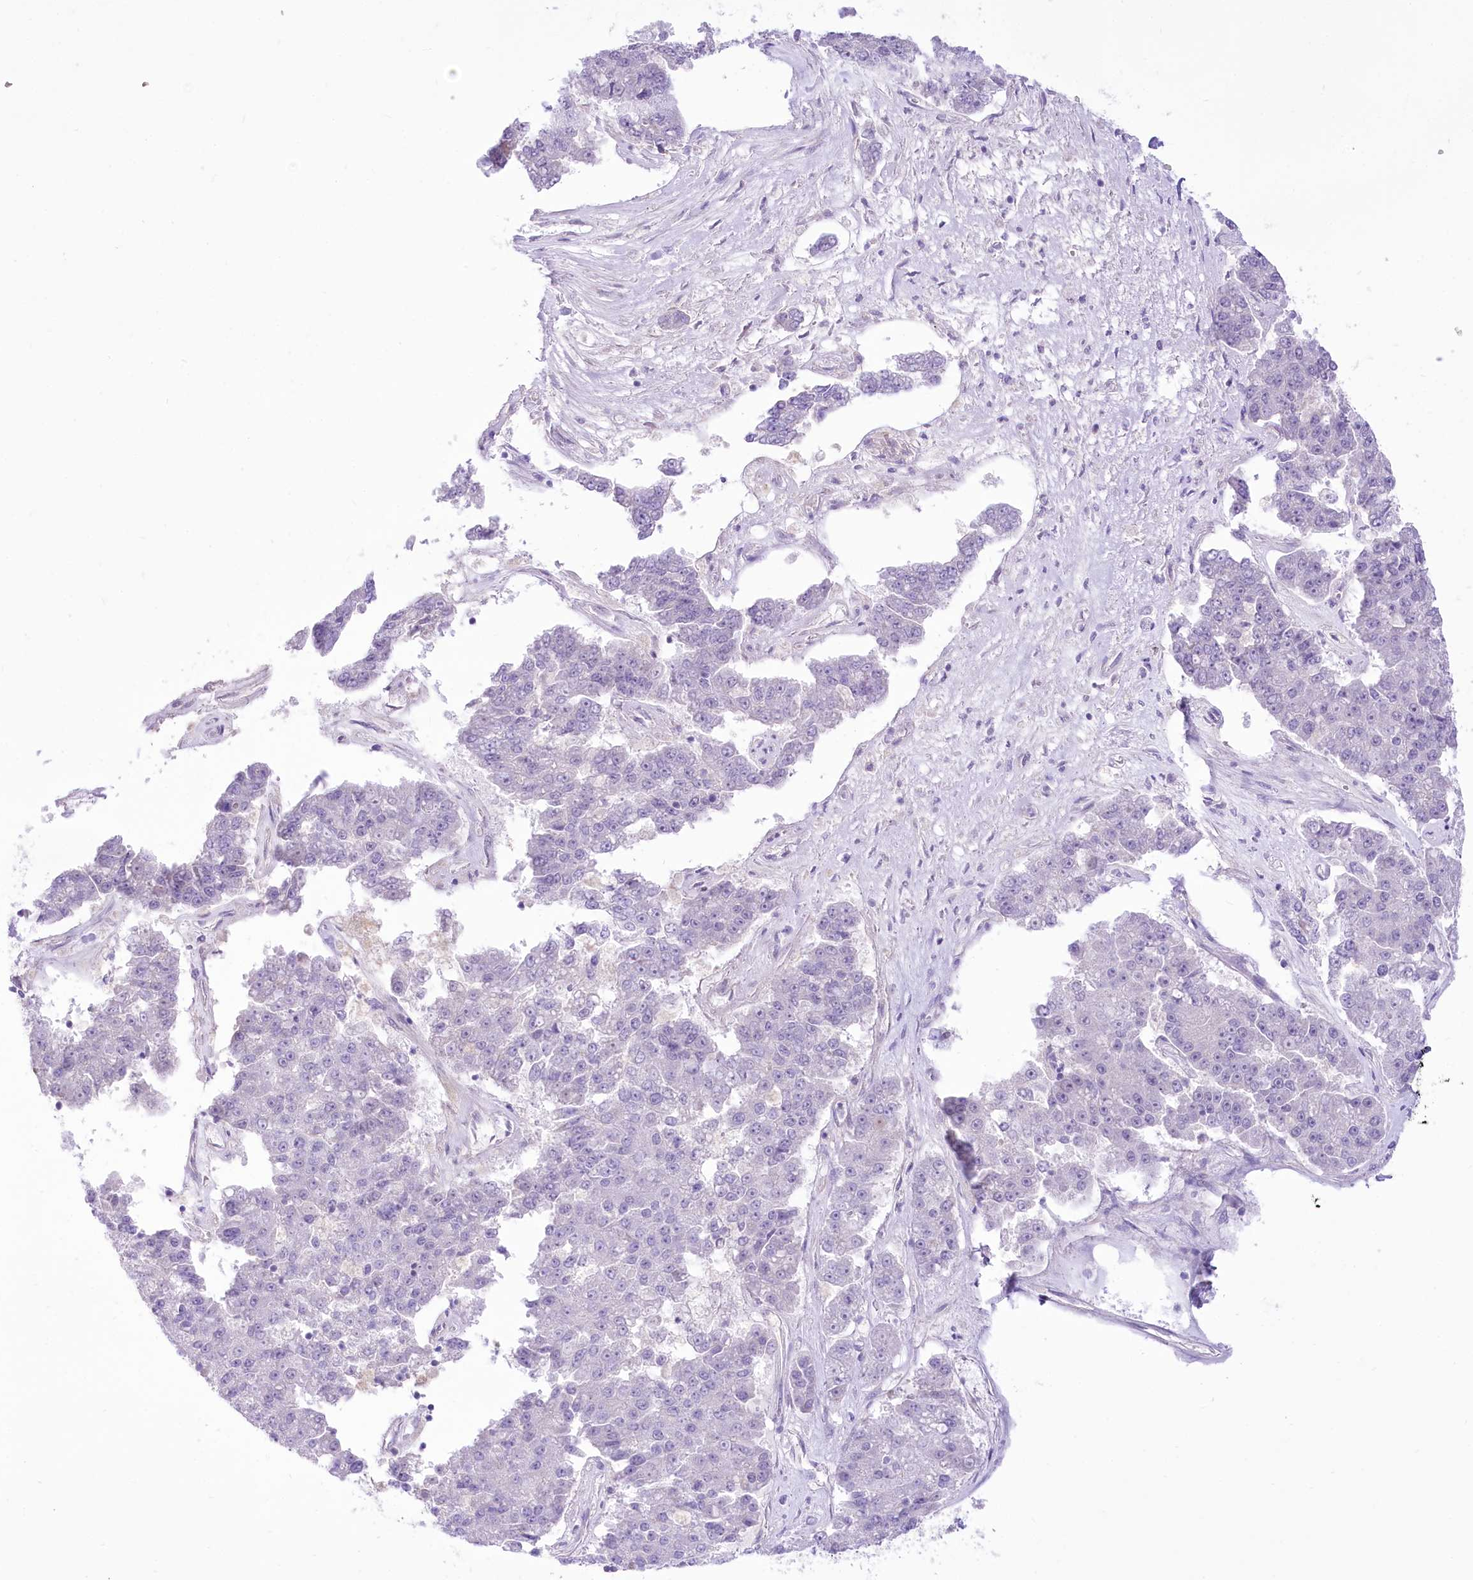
{"staining": {"intensity": "negative", "quantity": "none", "location": "none"}, "tissue": "pancreatic cancer", "cell_type": "Tumor cells", "image_type": "cancer", "snomed": [{"axis": "morphology", "description": "Adenocarcinoma, NOS"}, {"axis": "topography", "description": "Pancreas"}], "caption": "The image exhibits no significant expression in tumor cells of pancreatic cancer.", "gene": "HELT", "patient": {"sex": "male", "age": 50}}